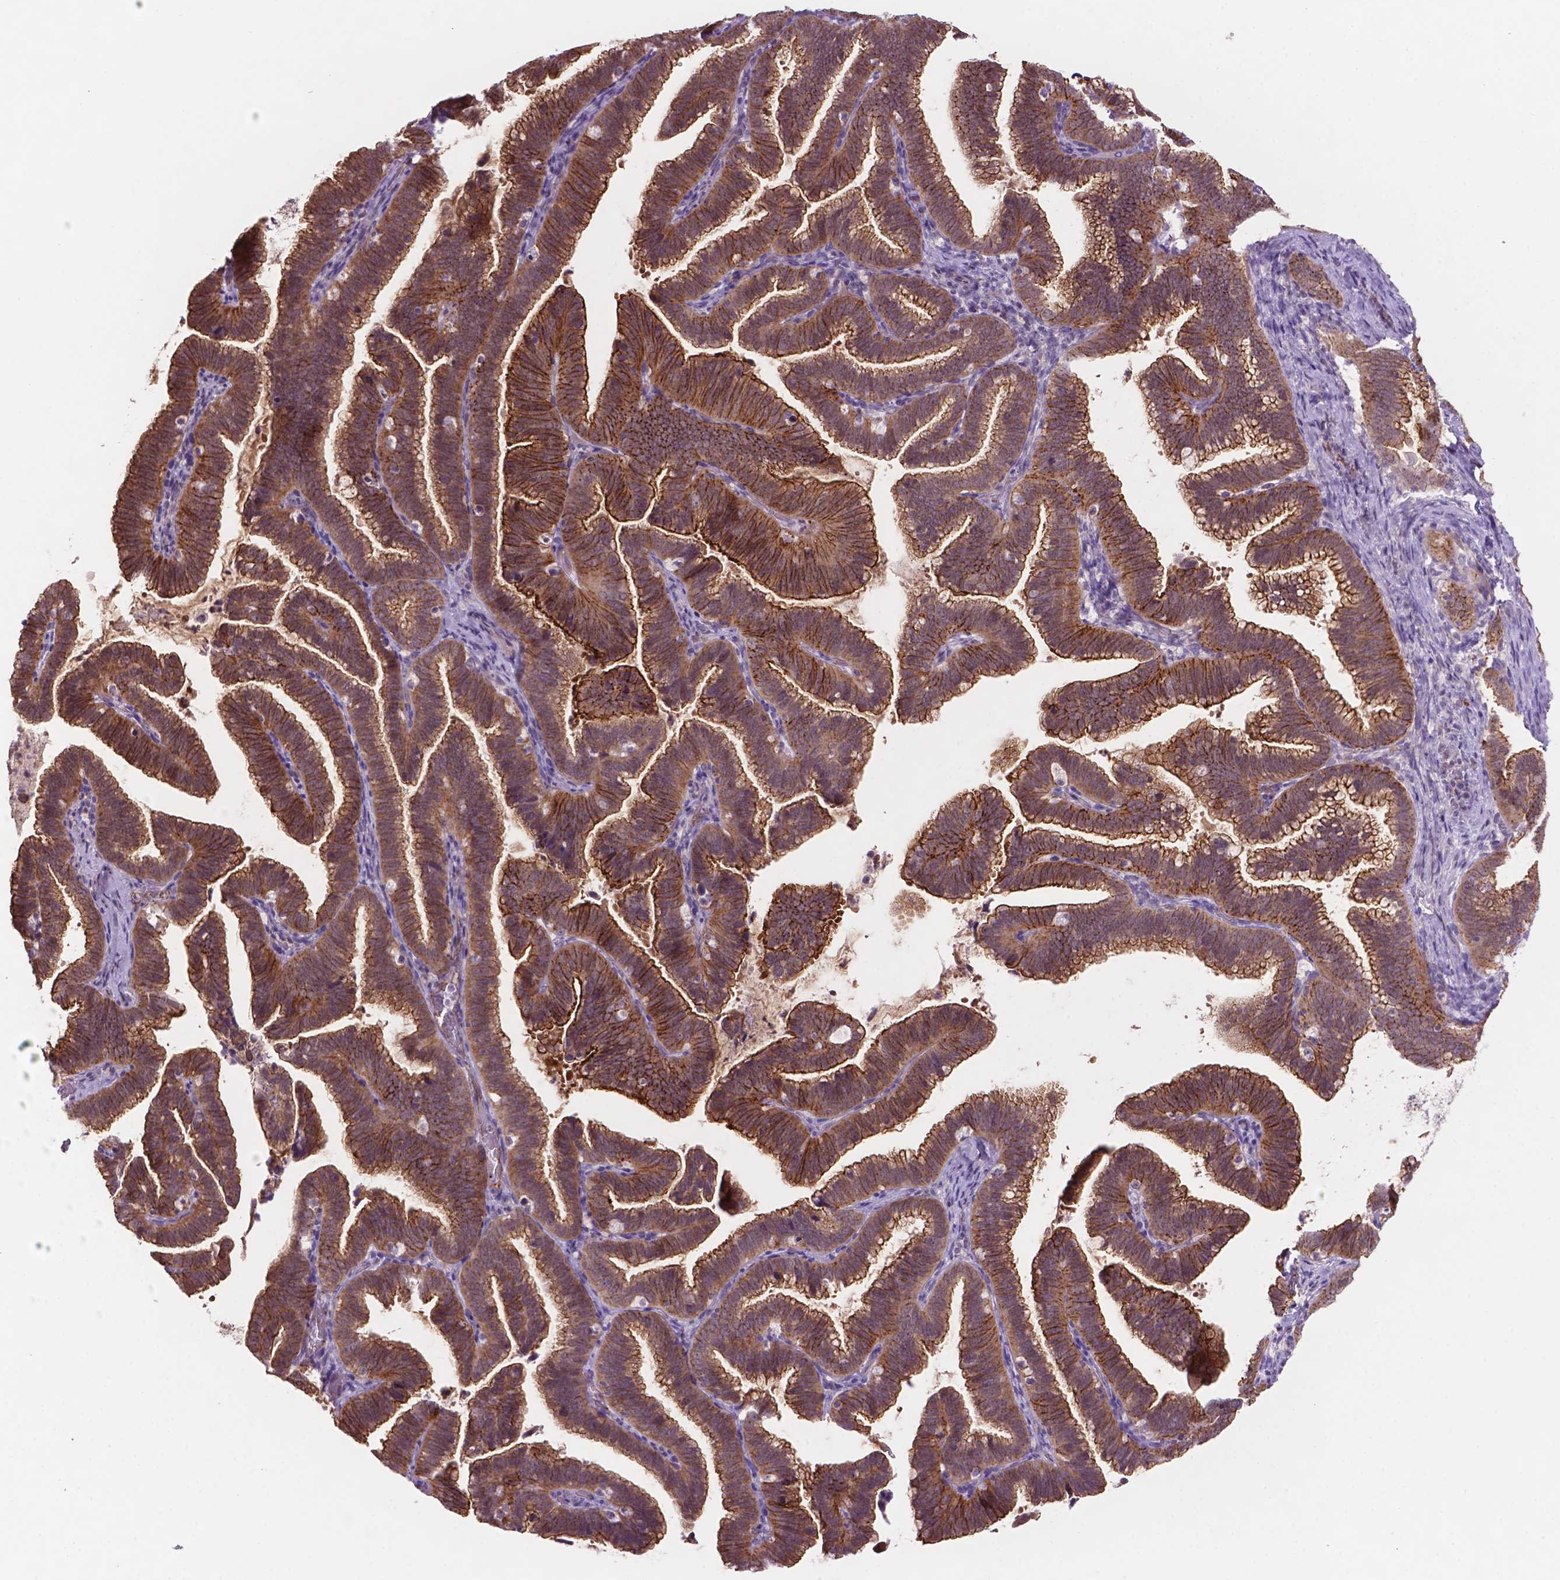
{"staining": {"intensity": "moderate", "quantity": ">75%", "location": "cytoplasmic/membranous"}, "tissue": "cervical cancer", "cell_type": "Tumor cells", "image_type": "cancer", "snomed": [{"axis": "morphology", "description": "Adenocarcinoma, NOS"}, {"axis": "topography", "description": "Cervix"}], "caption": "Moderate cytoplasmic/membranous positivity for a protein is appreciated in about >75% of tumor cells of adenocarcinoma (cervical) using immunohistochemistry.", "gene": "ARL5C", "patient": {"sex": "female", "age": 61}}